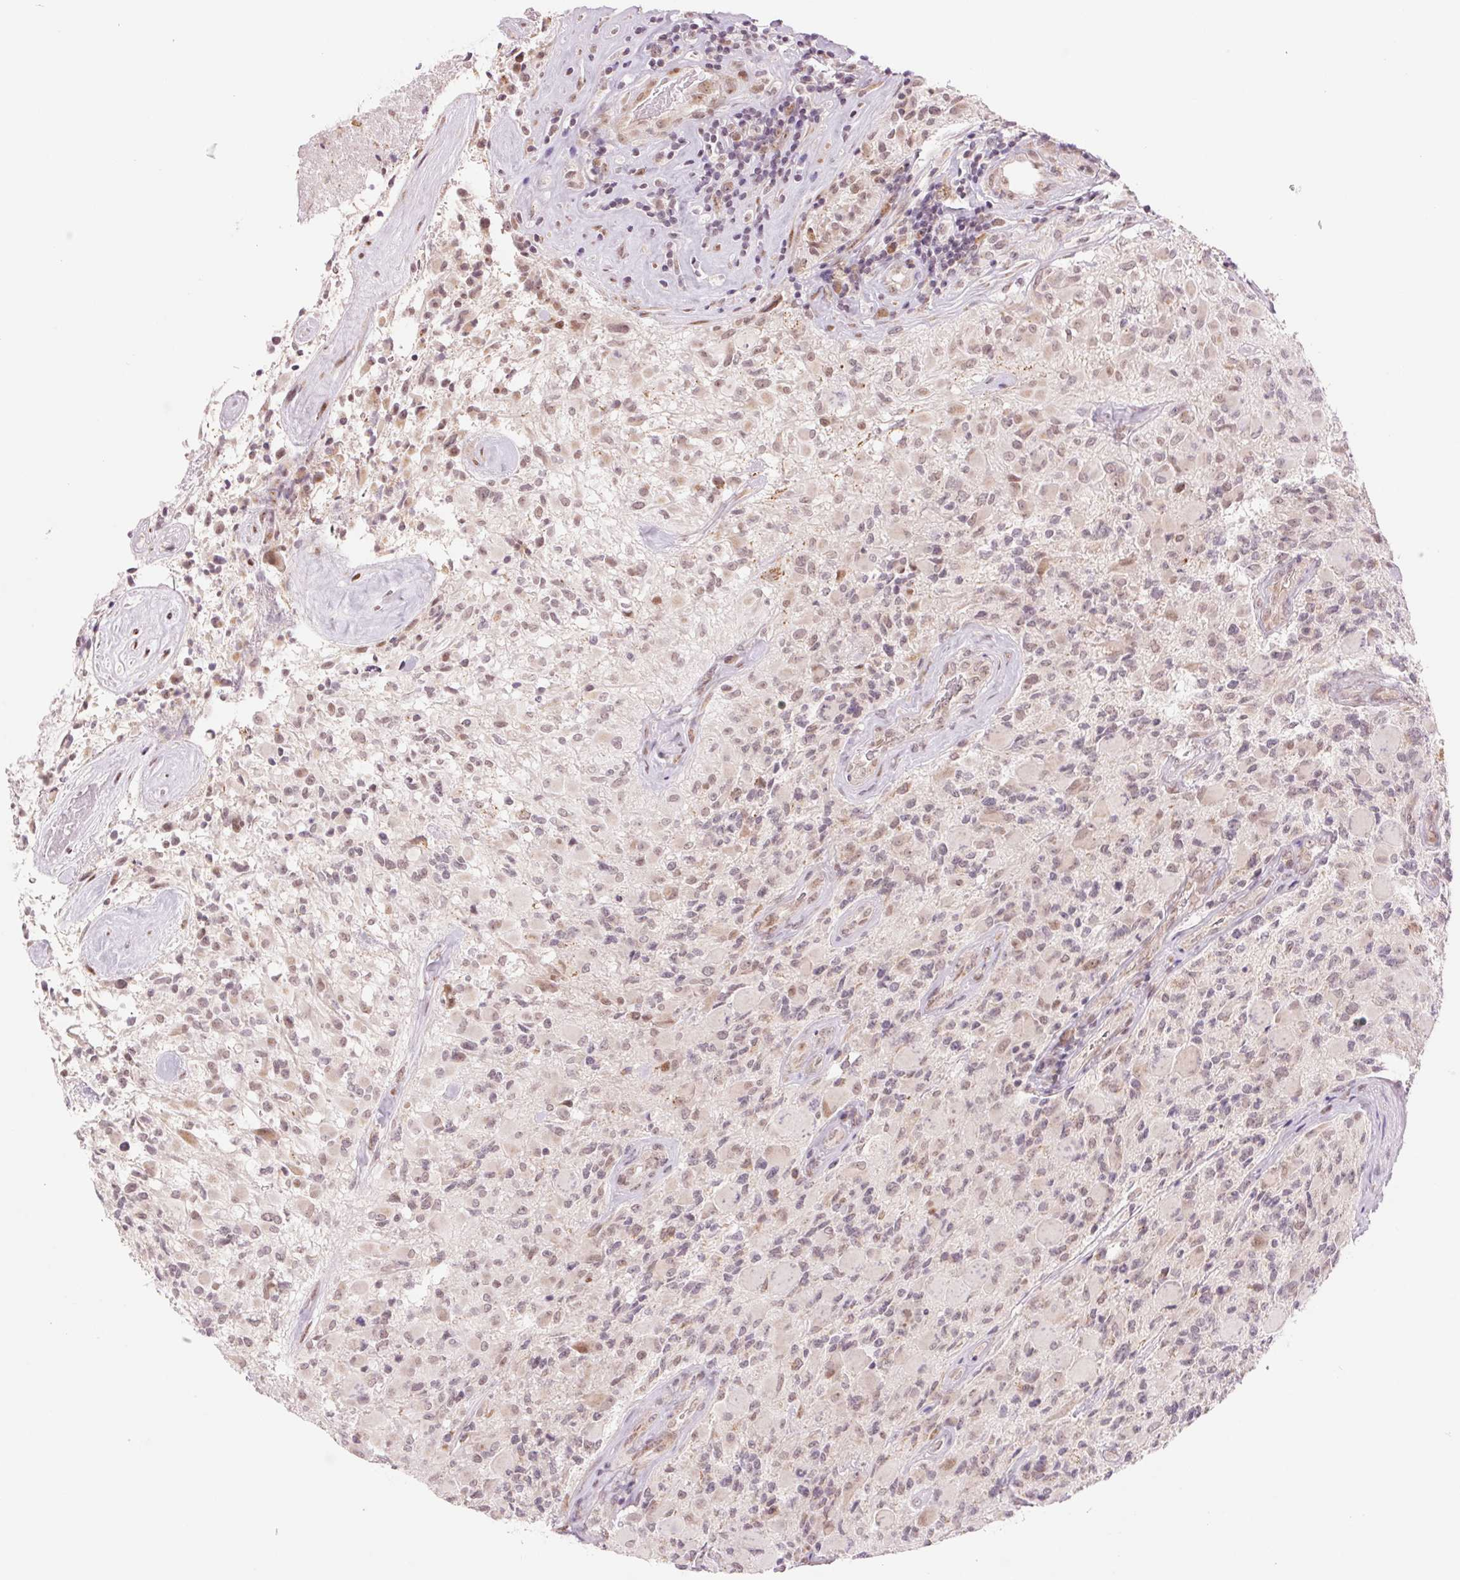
{"staining": {"intensity": "weak", "quantity": "25%-75%", "location": "cytoplasmic/membranous,nuclear"}, "tissue": "glioma", "cell_type": "Tumor cells", "image_type": "cancer", "snomed": [{"axis": "morphology", "description": "Glioma, malignant, High grade"}, {"axis": "topography", "description": "Brain"}], "caption": "Protein expression analysis of malignant high-grade glioma displays weak cytoplasmic/membranous and nuclear positivity in approximately 25%-75% of tumor cells. The protein is shown in brown color, while the nuclei are stained blue.", "gene": "ARHGAP32", "patient": {"sex": "female", "age": 65}}